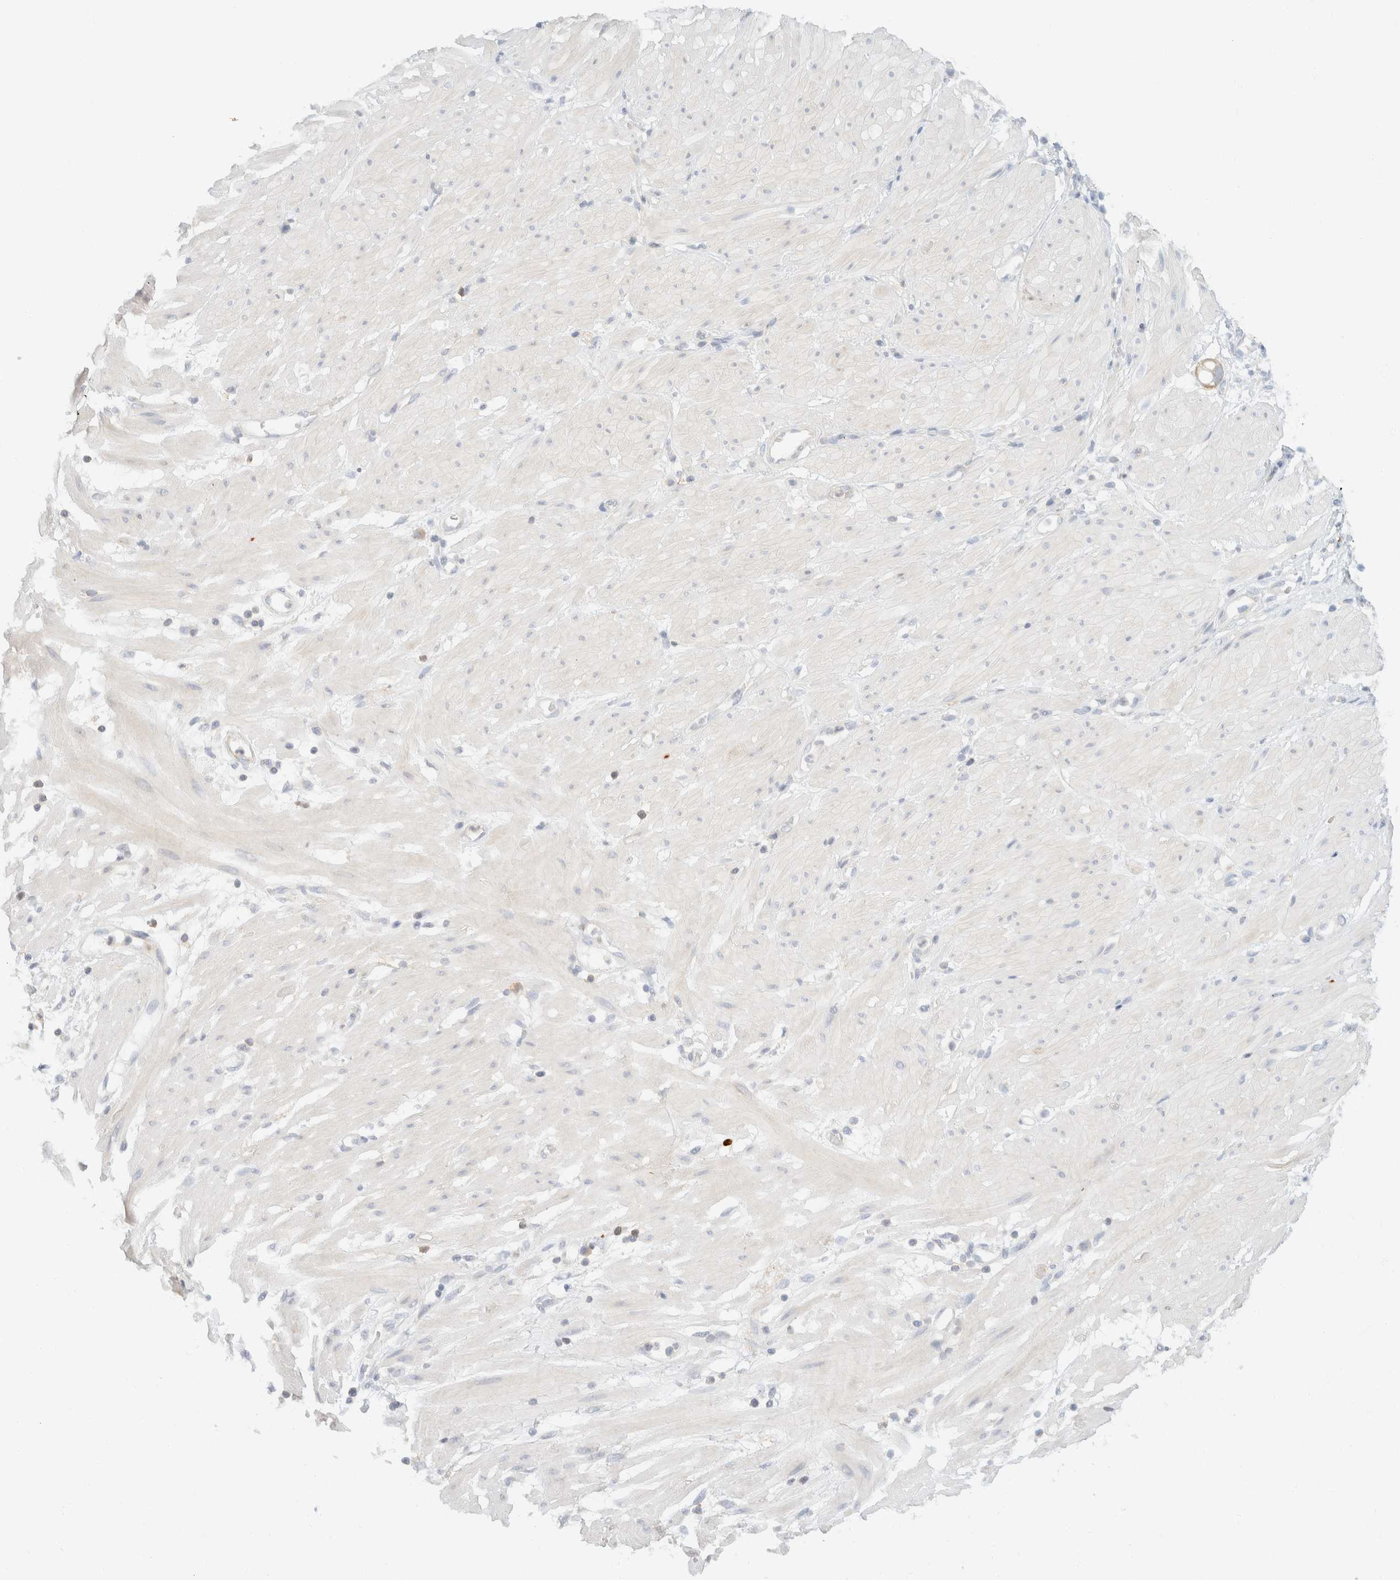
{"staining": {"intensity": "negative", "quantity": "none", "location": "none"}, "tissue": "stomach cancer", "cell_type": "Tumor cells", "image_type": "cancer", "snomed": [{"axis": "morphology", "description": "Adenocarcinoma, NOS"}, {"axis": "topography", "description": "Stomach"}, {"axis": "topography", "description": "Stomach, lower"}], "caption": "Immunohistochemistry (IHC) micrograph of neoplastic tissue: stomach cancer (adenocarcinoma) stained with DAB (3,3'-diaminobenzidine) shows no significant protein positivity in tumor cells.", "gene": "SH3GLB2", "patient": {"sex": "female", "age": 48}}